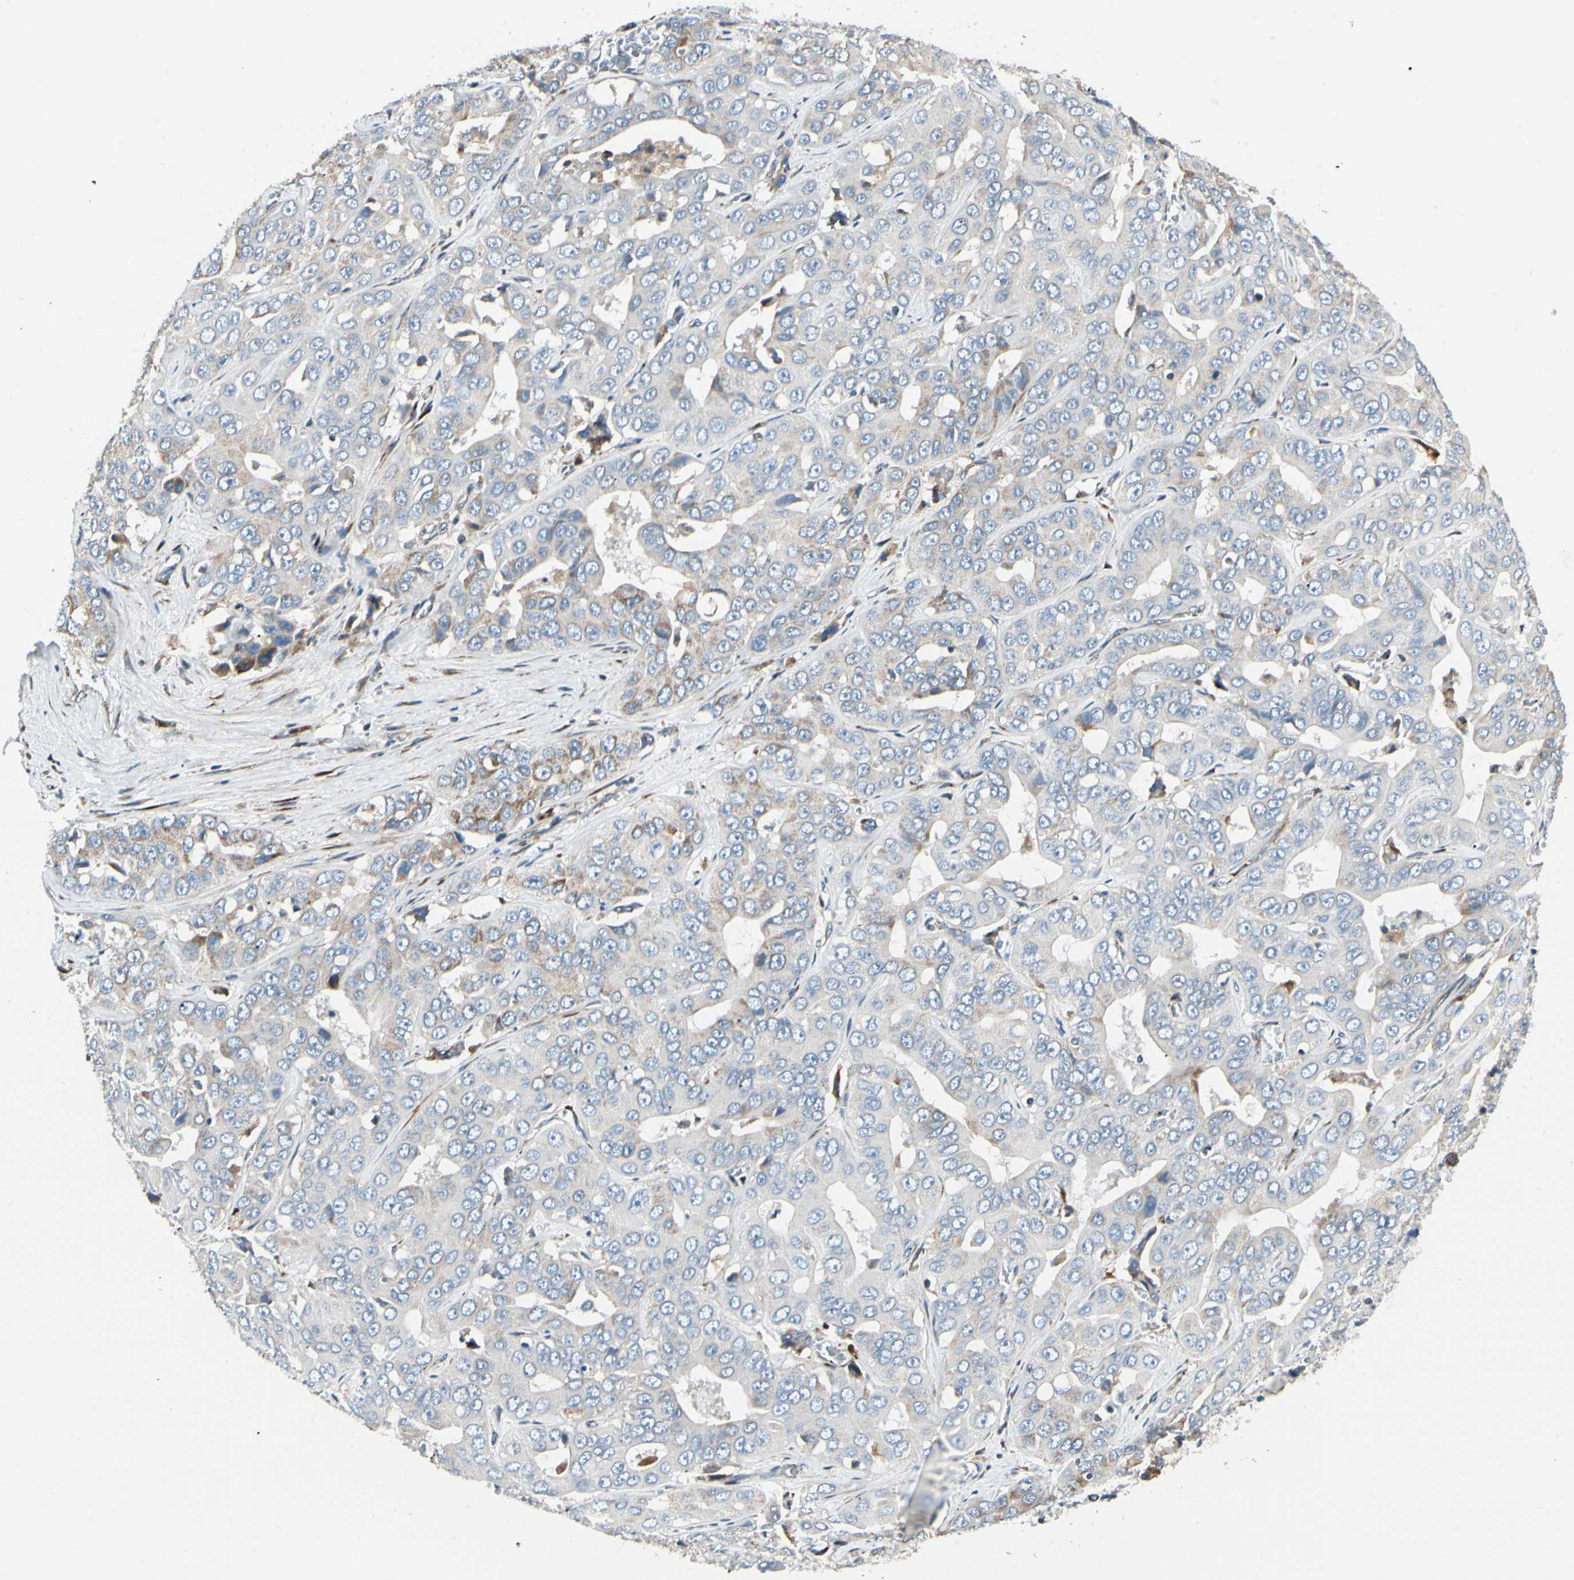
{"staining": {"intensity": "weak", "quantity": ">75%", "location": "cytoplasmic/membranous"}, "tissue": "liver cancer", "cell_type": "Tumor cells", "image_type": "cancer", "snomed": [{"axis": "morphology", "description": "Cholangiocarcinoma"}, {"axis": "topography", "description": "Liver"}], "caption": "Approximately >75% of tumor cells in human liver cancer display weak cytoplasmic/membranous protein staining as visualized by brown immunohistochemical staining.", "gene": "MRPL9", "patient": {"sex": "female", "age": 52}}